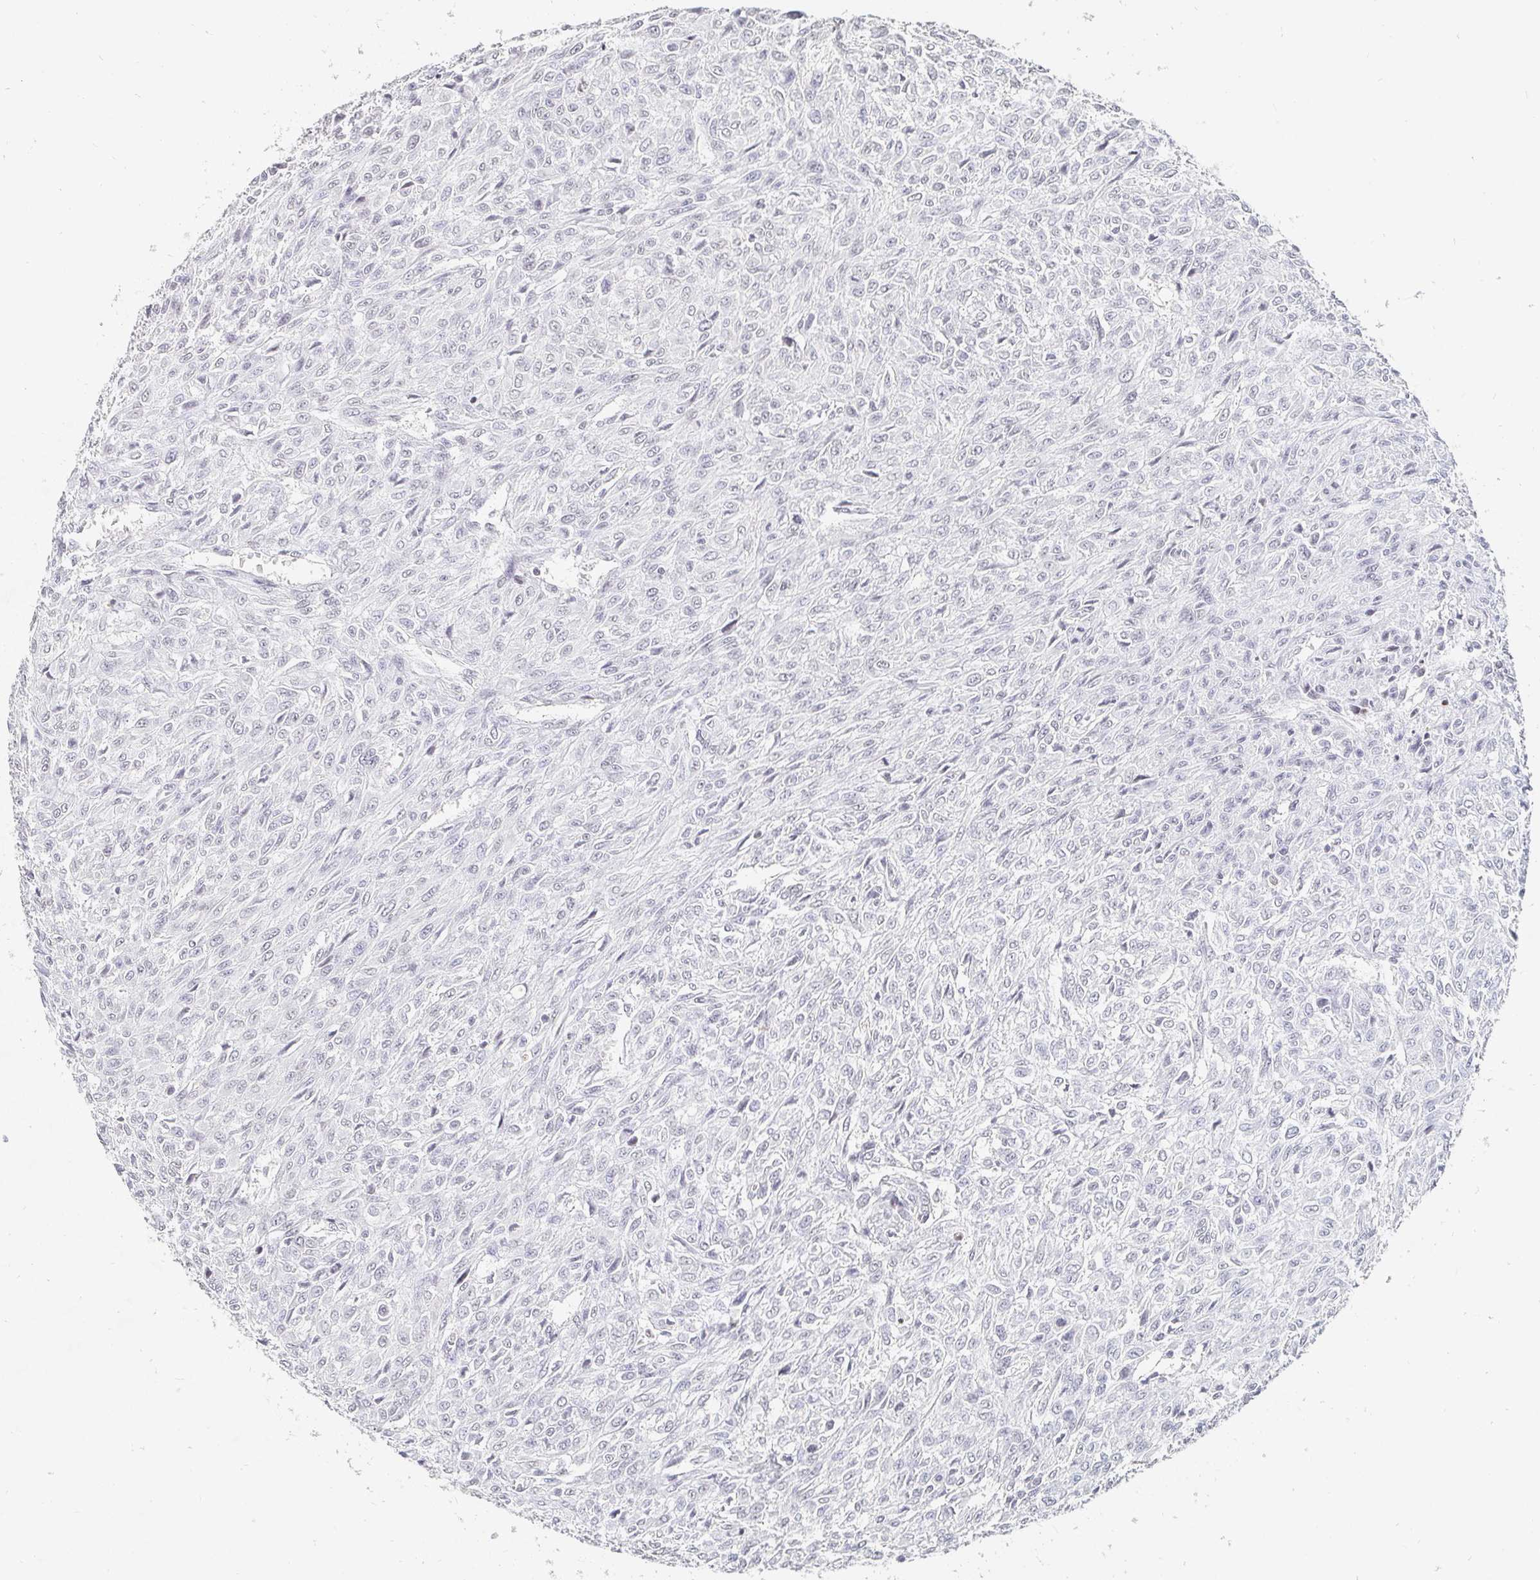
{"staining": {"intensity": "negative", "quantity": "none", "location": "none"}, "tissue": "renal cancer", "cell_type": "Tumor cells", "image_type": "cancer", "snomed": [{"axis": "morphology", "description": "Adenocarcinoma, NOS"}, {"axis": "topography", "description": "Kidney"}], "caption": "Tumor cells show no significant positivity in adenocarcinoma (renal). The staining is performed using DAB brown chromogen with nuclei counter-stained in using hematoxylin.", "gene": "NME9", "patient": {"sex": "male", "age": 58}}